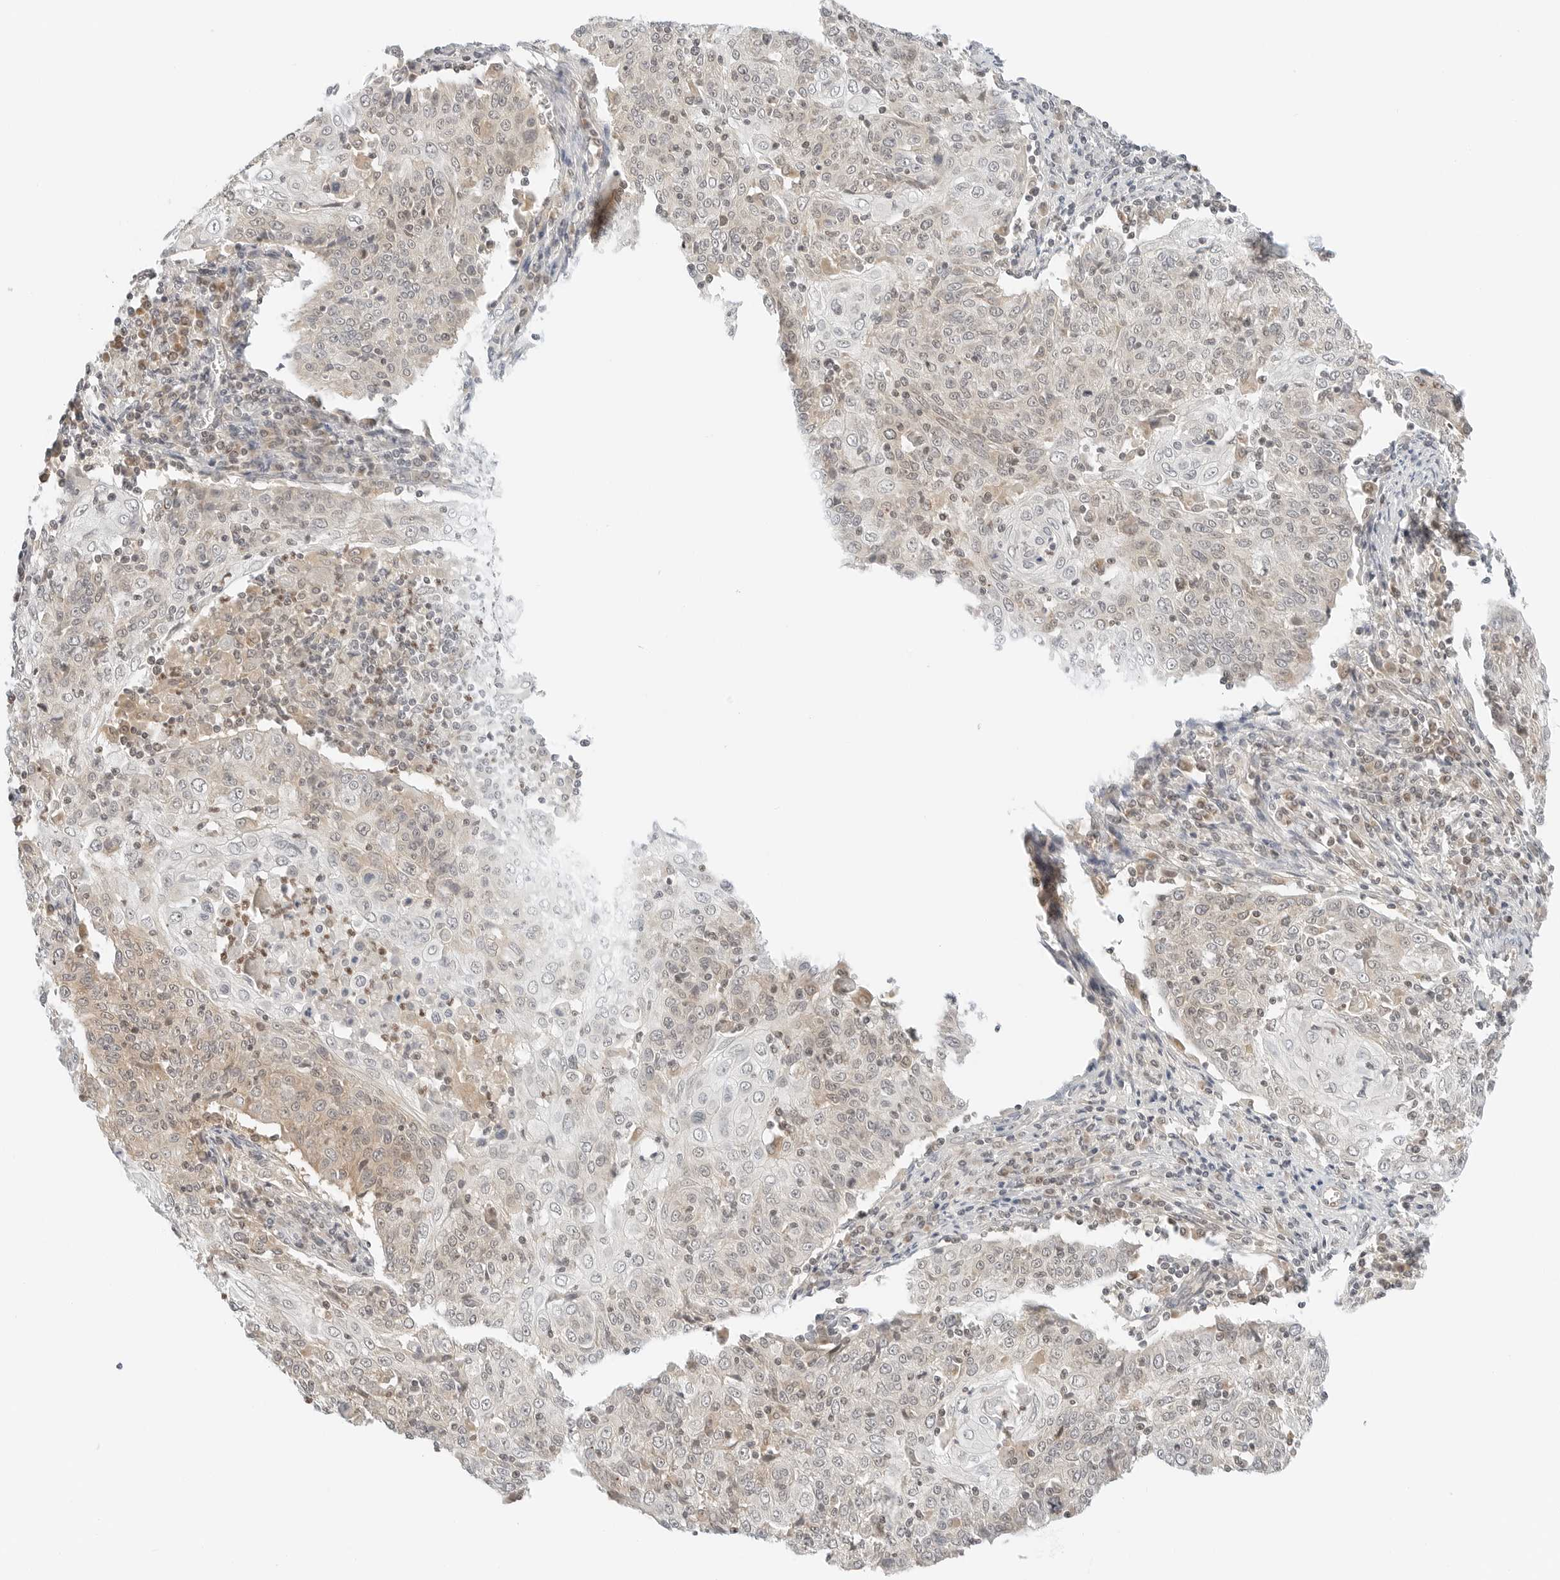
{"staining": {"intensity": "weak", "quantity": "25%-75%", "location": "cytoplasmic/membranous,nuclear"}, "tissue": "cervical cancer", "cell_type": "Tumor cells", "image_type": "cancer", "snomed": [{"axis": "morphology", "description": "Squamous cell carcinoma, NOS"}, {"axis": "topography", "description": "Cervix"}], "caption": "Immunohistochemical staining of cervical squamous cell carcinoma demonstrates low levels of weak cytoplasmic/membranous and nuclear staining in approximately 25%-75% of tumor cells.", "gene": "IQCC", "patient": {"sex": "female", "age": 48}}